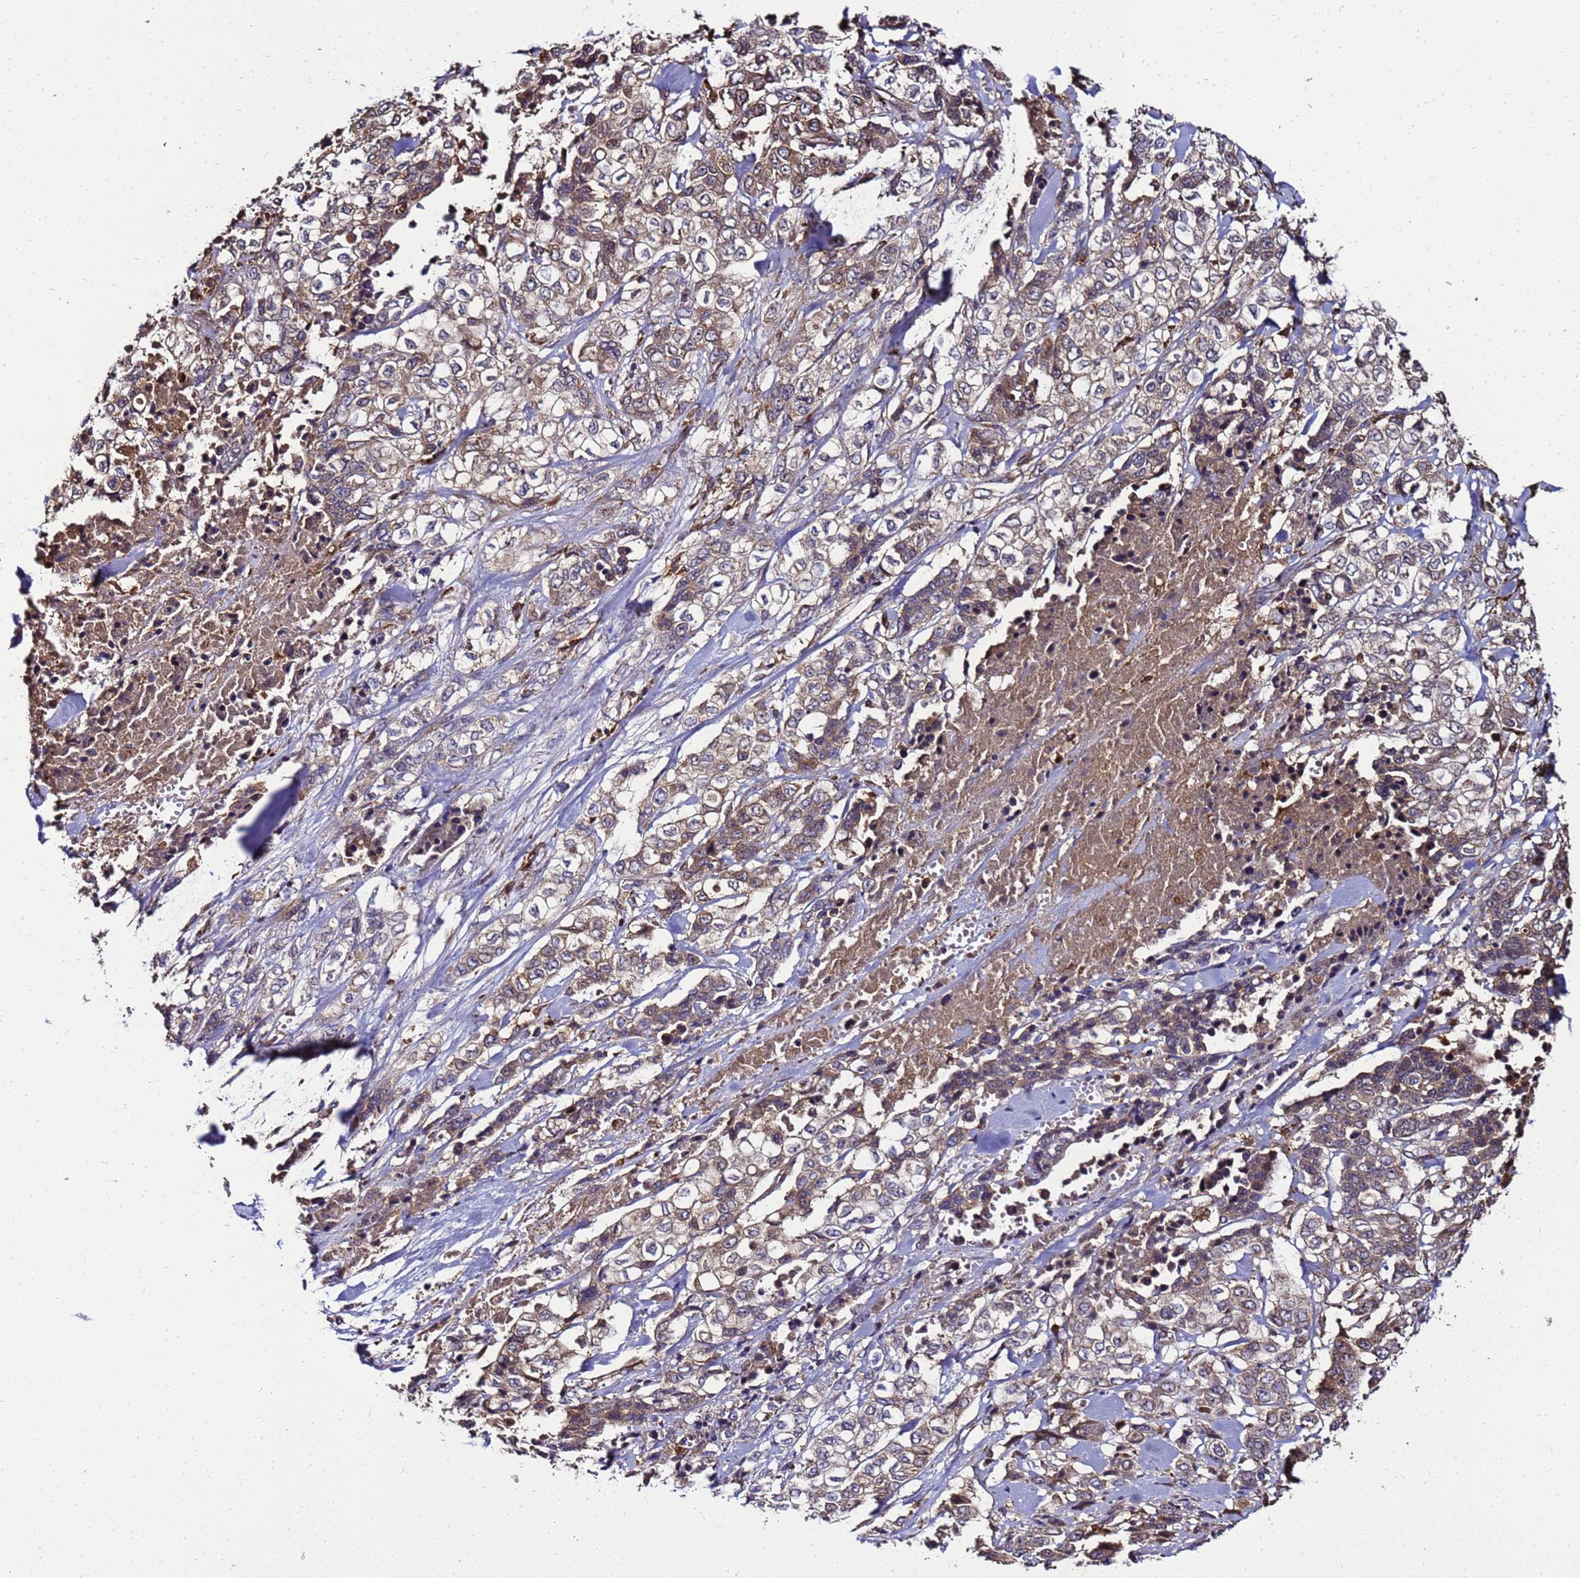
{"staining": {"intensity": "moderate", "quantity": ">75%", "location": "cytoplasmic/membranous"}, "tissue": "stomach cancer", "cell_type": "Tumor cells", "image_type": "cancer", "snomed": [{"axis": "morphology", "description": "Adenocarcinoma, NOS"}, {"axis": "topography", "description": "Stomach, upper"}], "caption": "Moderate cytoplasmic/membranous protein expression is present in approximately >75% of tumor cells in stomach cancer (adenocarcinoma). (IHC, brightfield microscopy, high magnification).", "gene": "TRABD", "patient": {"sex": "male", "age": 62}}